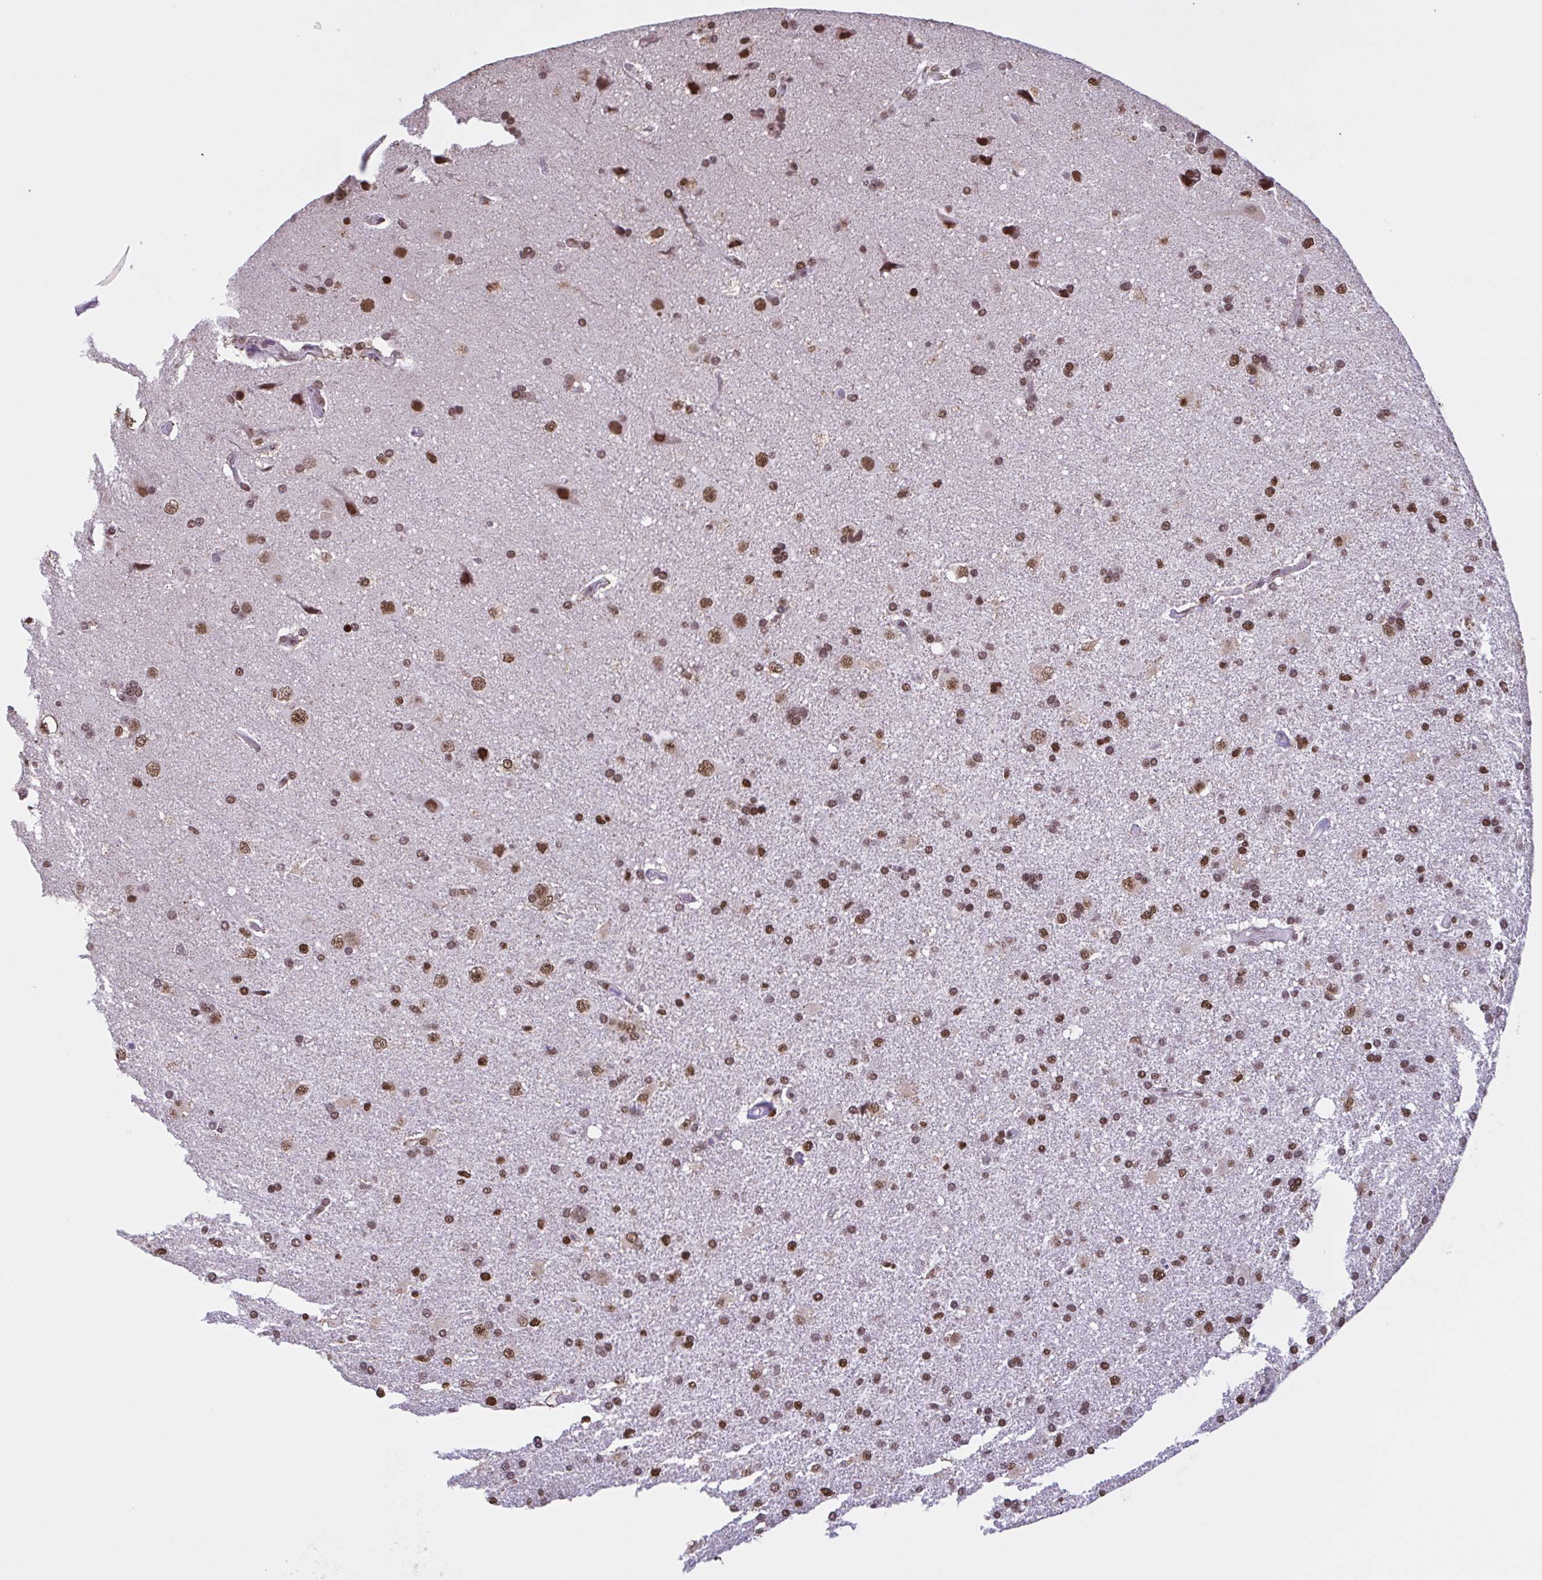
{"staining": {"intensity": "moderate", "quantity": ">75%", "location": "nuclear"}, "tissue": "glioma", "cell_type": "Tumor cells", "image_type": "cancer", "snomed": [{"axis": "morphology", "description": "Glioma, malignant, High grade"}, {"axis": "topography", "description": "Brain"}], "caption": "IHC (DAB (3,3'-diaminobenzidine)) staining of malignant glioma (high-grade) exhibits moderate nuclear protein staining in approximately >75% of tumor cells.", "gene": "TIMM21", "patient": {"sex": "male", "age": 68}}